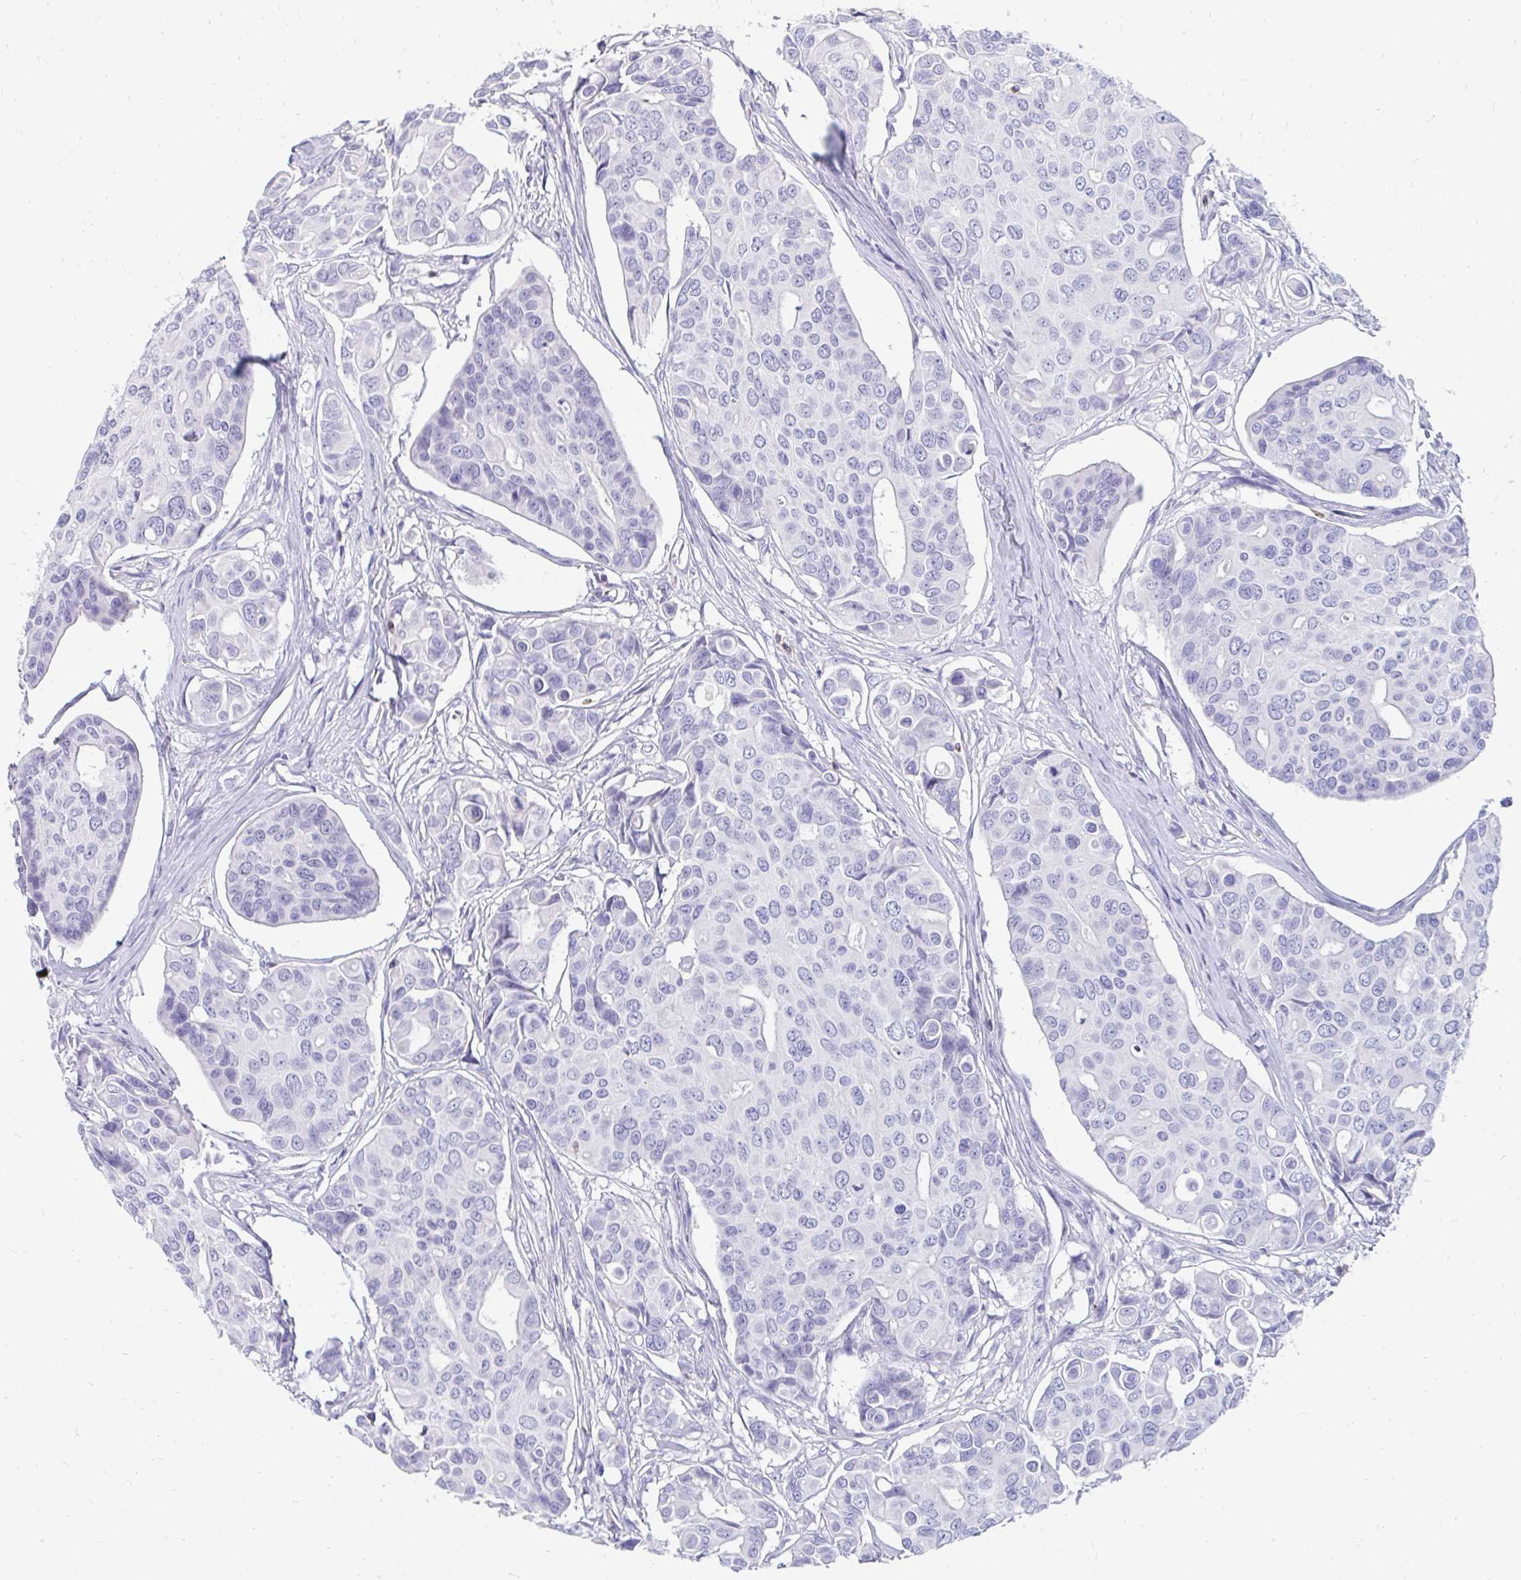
{"staining": {"intensity": "negative", "quantity": "none", "location": "none"}, "tissue": "breast cancer", "cell_type": "Tumor cells", "image_type": "cancer", "snomed": [{"axis": "morphology", "description": "Normal tissue, NOS"}, {"axis": "morphology", "description": "Duct carcinoma"}, {"axis": "topography", "description": "Skin"}, {"axis": "topography", "description": "Breast"}], "caption": "Human breast cancer stained for a protein using immunohistochemistry reveals no expression in tumor cells.", "gene": "CD7", "patient": {"sex": "female", "age": 54}}